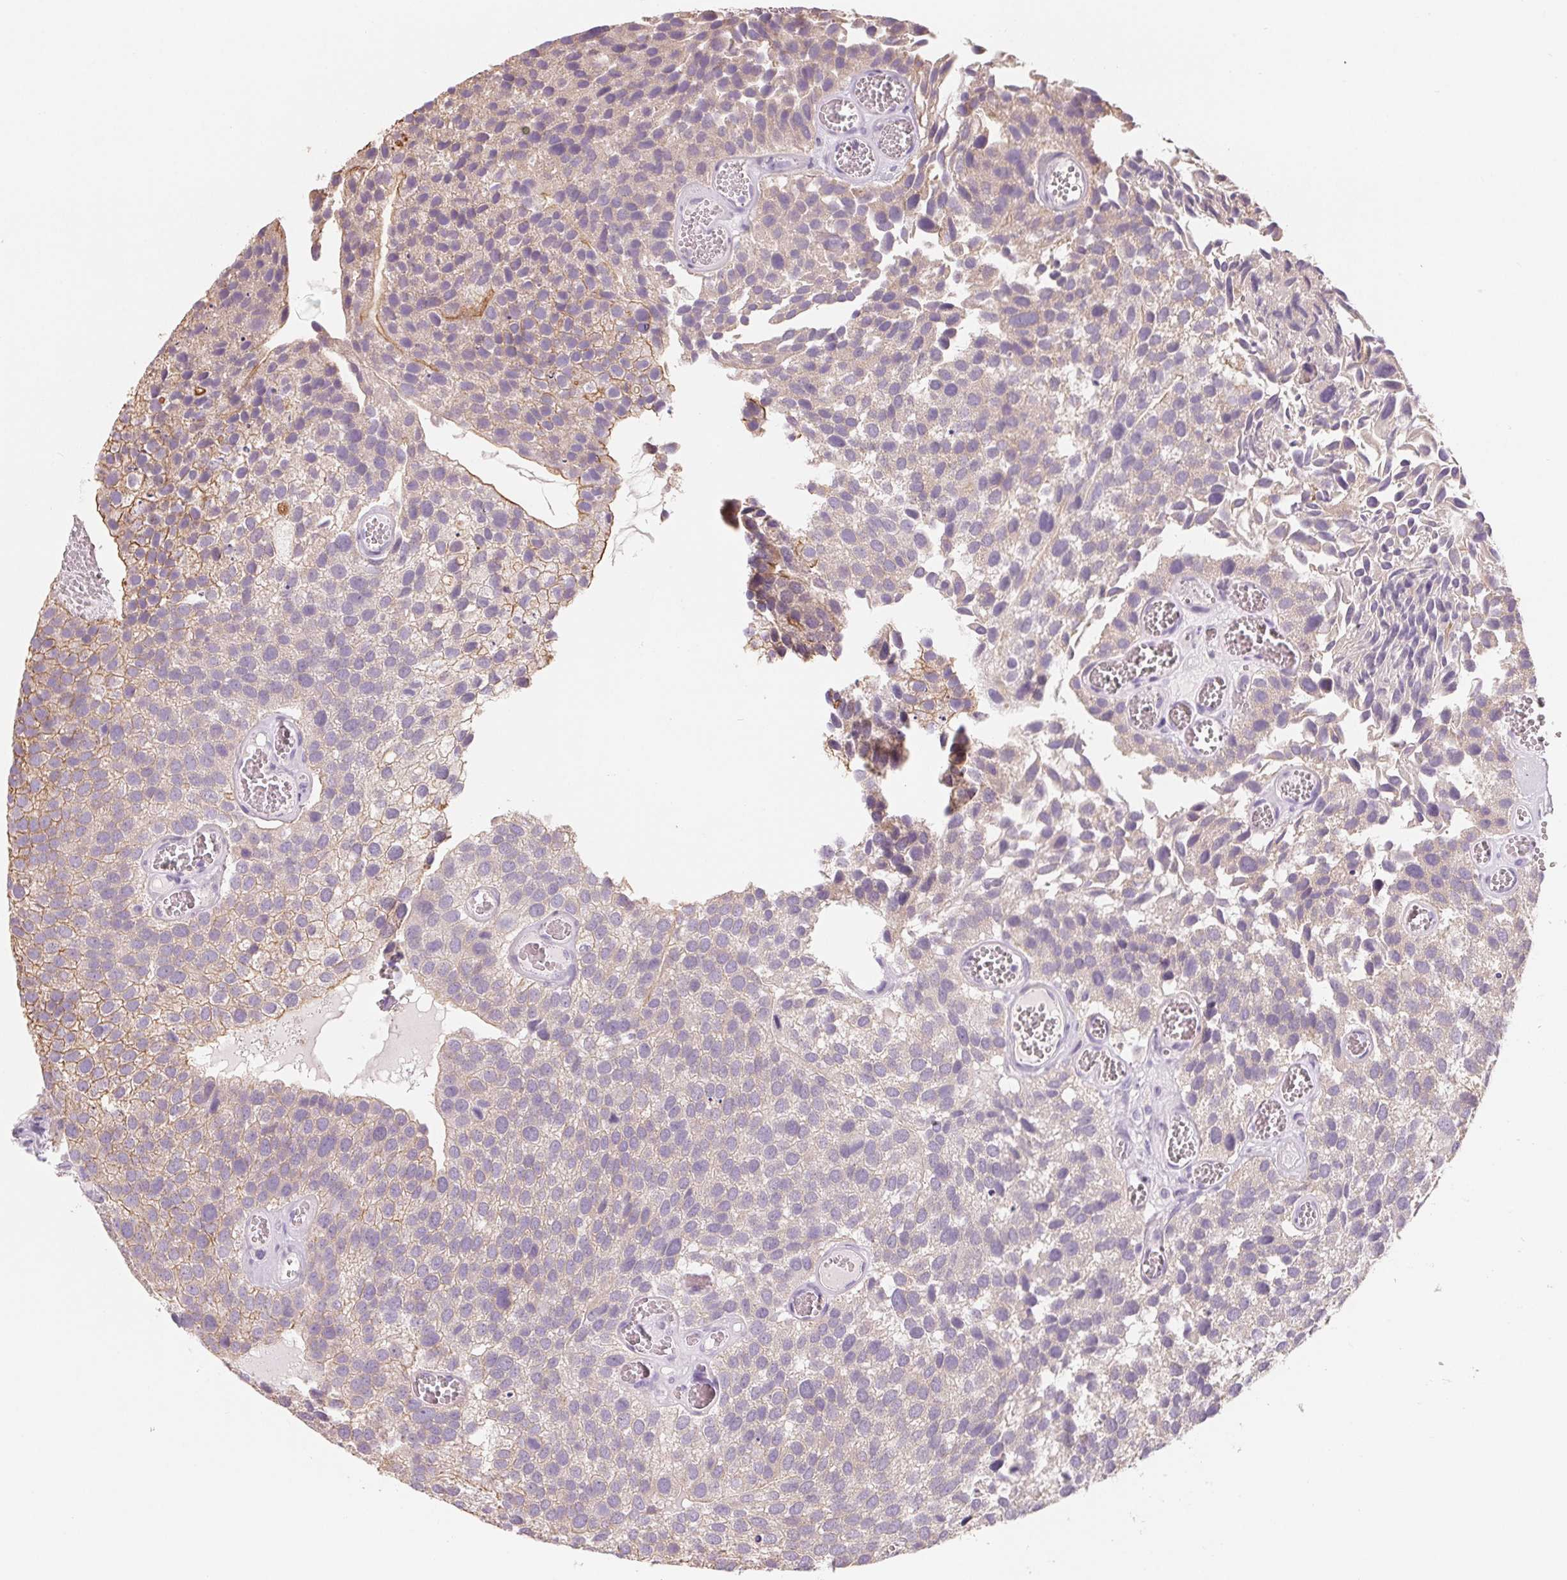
{"staining": {"intensity": "moderate", "quantity": "<25%", "location": "cytoplasmic/membranous"}, "tissue": "urothelial cancer", "cell_type": "Tumor cells", "image_type": "cancer", "snomed": [{"axis": "morphology", "description": "Urothelial carcinoma, Low grade"}, {"axis": "topography", "description": "Urinary bladder"}], "caption": "A micrograph of low-grade urothelial carcinoma stained for a protein reveals moderate cytoplasmic/membranous brown staining in tumor cells. The protein of interest is stained brown, and the nuclei are stained in blue (DAB (3,3'-diaminobenzidine) IHC with brightfield microscopy, high magnification).", "gene": "VTCN1", "patient": {"sex": "female", "age": 69}}